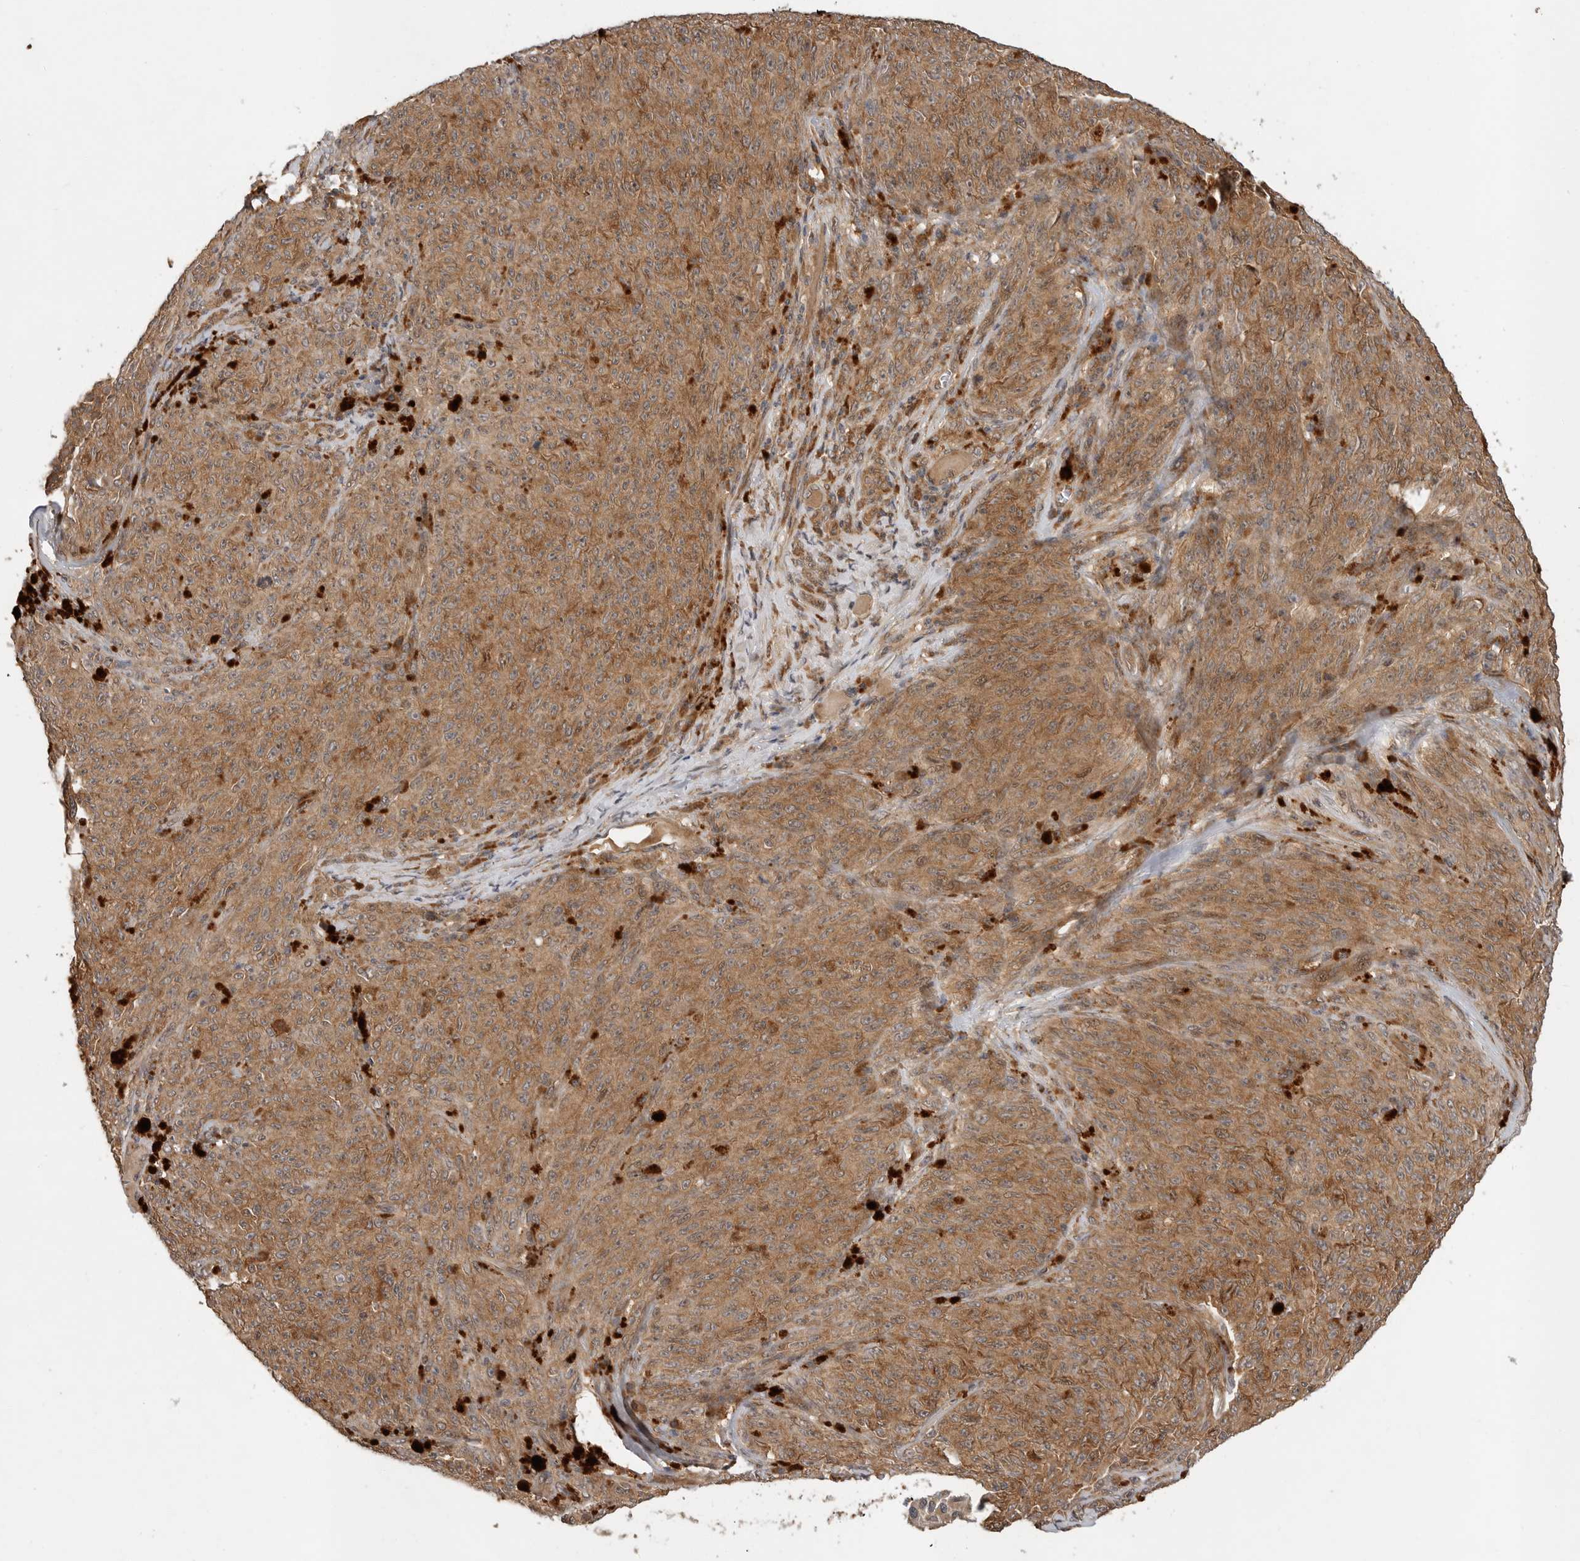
{"staining": {"intensity": "moderate", "quantity": ">75%", "location": "cytoplasmic/membranous"}, "tissue": "melanoma", "cell_type": "Tumor cells", "image_type": "cancer", "snomed": [{"axis": "morphology", "description": "Malignant melanoma, NOS"}, {"axis": "topography", "description": "Skin"}], "caption": "Immunohistochemistry staining of melanoma, which displays medium levels of moderate cytoplasmic/membranous staining in about >75% of tumor cells indicating moderate cytoplasmic/membranous protein positivity. The staining was performed using DAB (3,3'-diaminobenzidine) (brown) for protein detection and nuclei were counterstained in hematoxylin (blue).", "gene": "OSBPL9", "patient": {"sex": "female", "age": 82}}